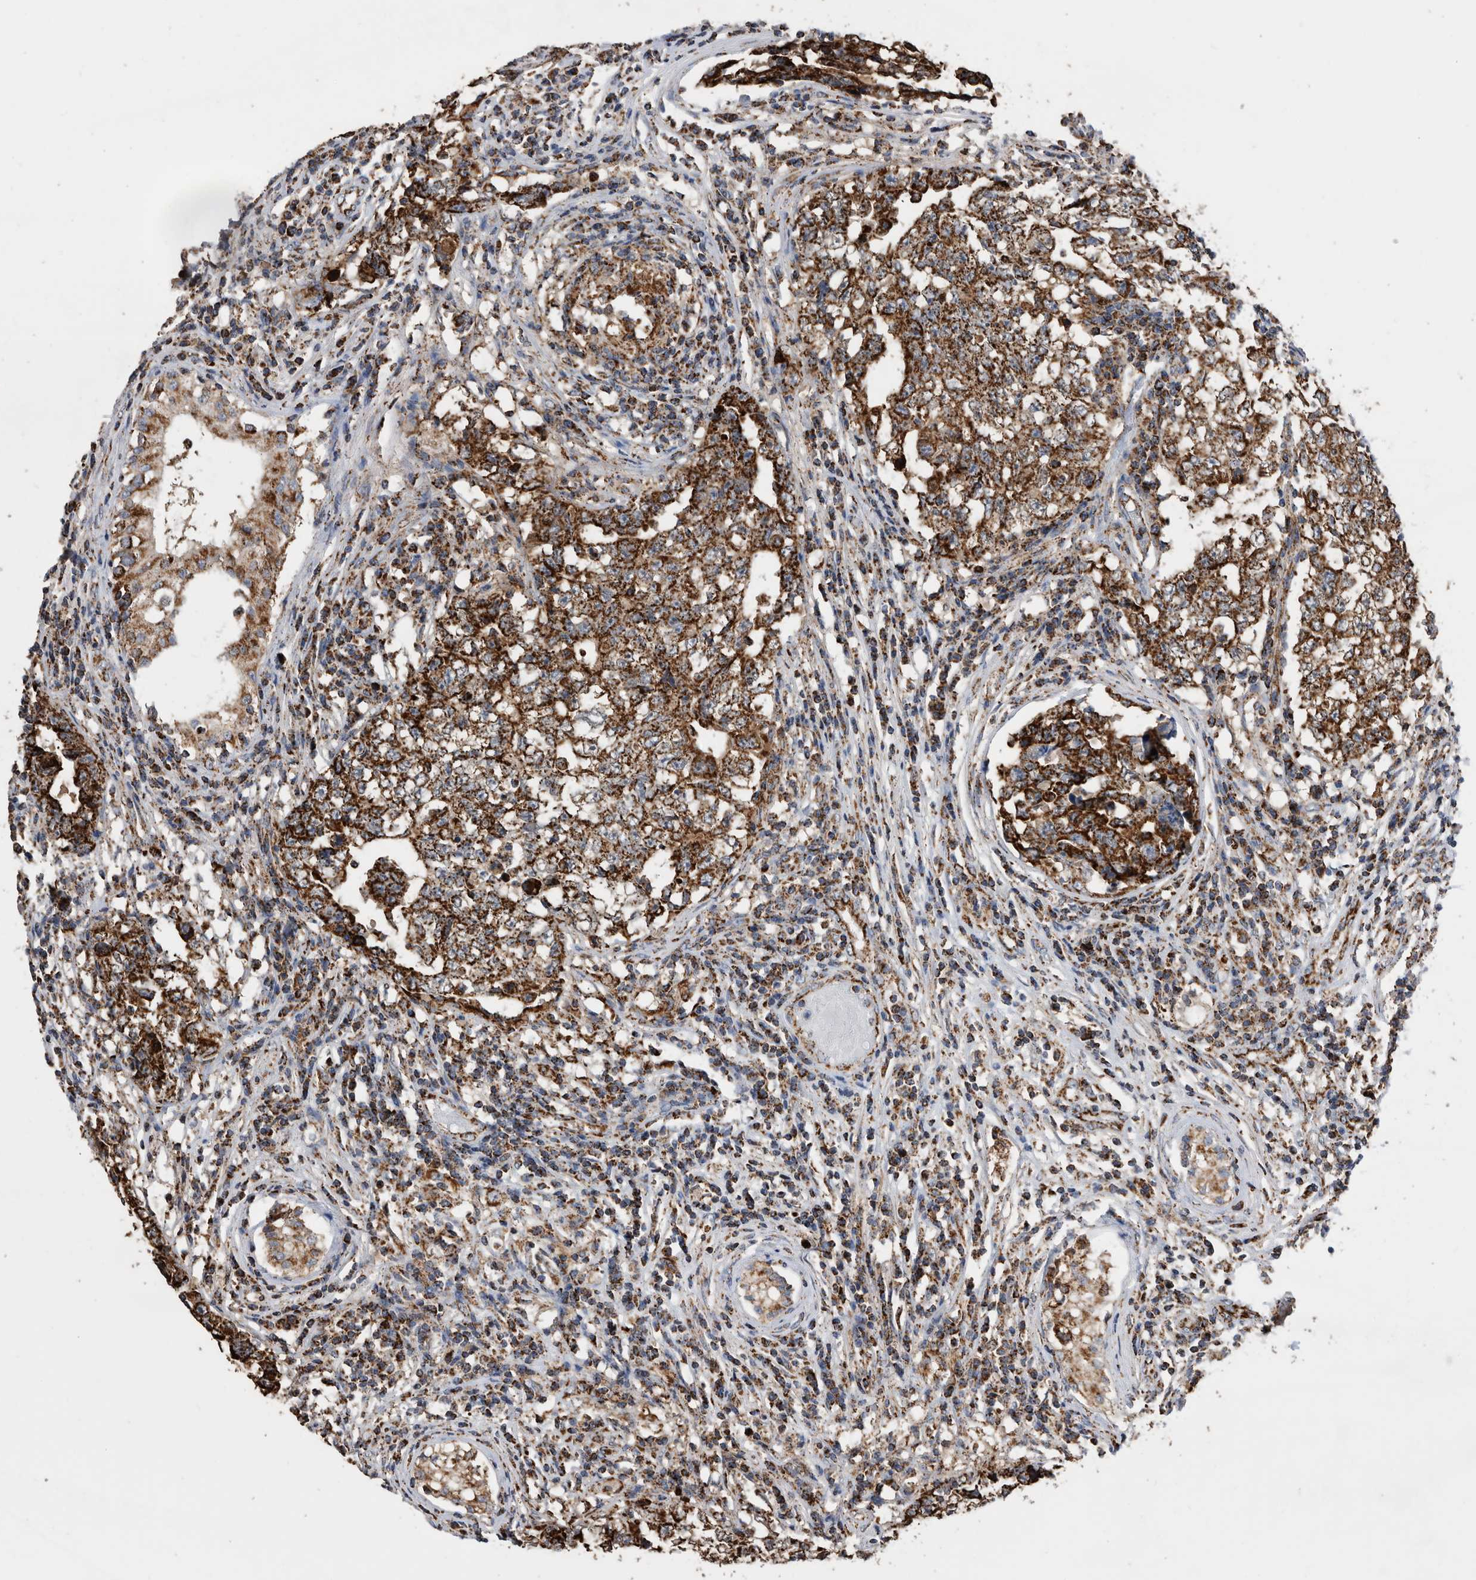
{"staining": {"intensity": "strong", "quantity": ">75%", "location": "cytoplasmic/membranous"}, "tissue": "testis cancer", "cell_type": "Tumor cells", "image_type": "cancer", "snomed": [{"axis": "morphology", "description": "Carcinoma, Embryonal, NOS"}, {"axis": "topography", "description": "Testis"}], "caption": "Strong cytoplasmic/membranous protein staining is present in about >75% of tumor cells in embryonal carcinoma (testis).", "gene": "WFDC1", "patient": {"sex": "male", "age": 26}}